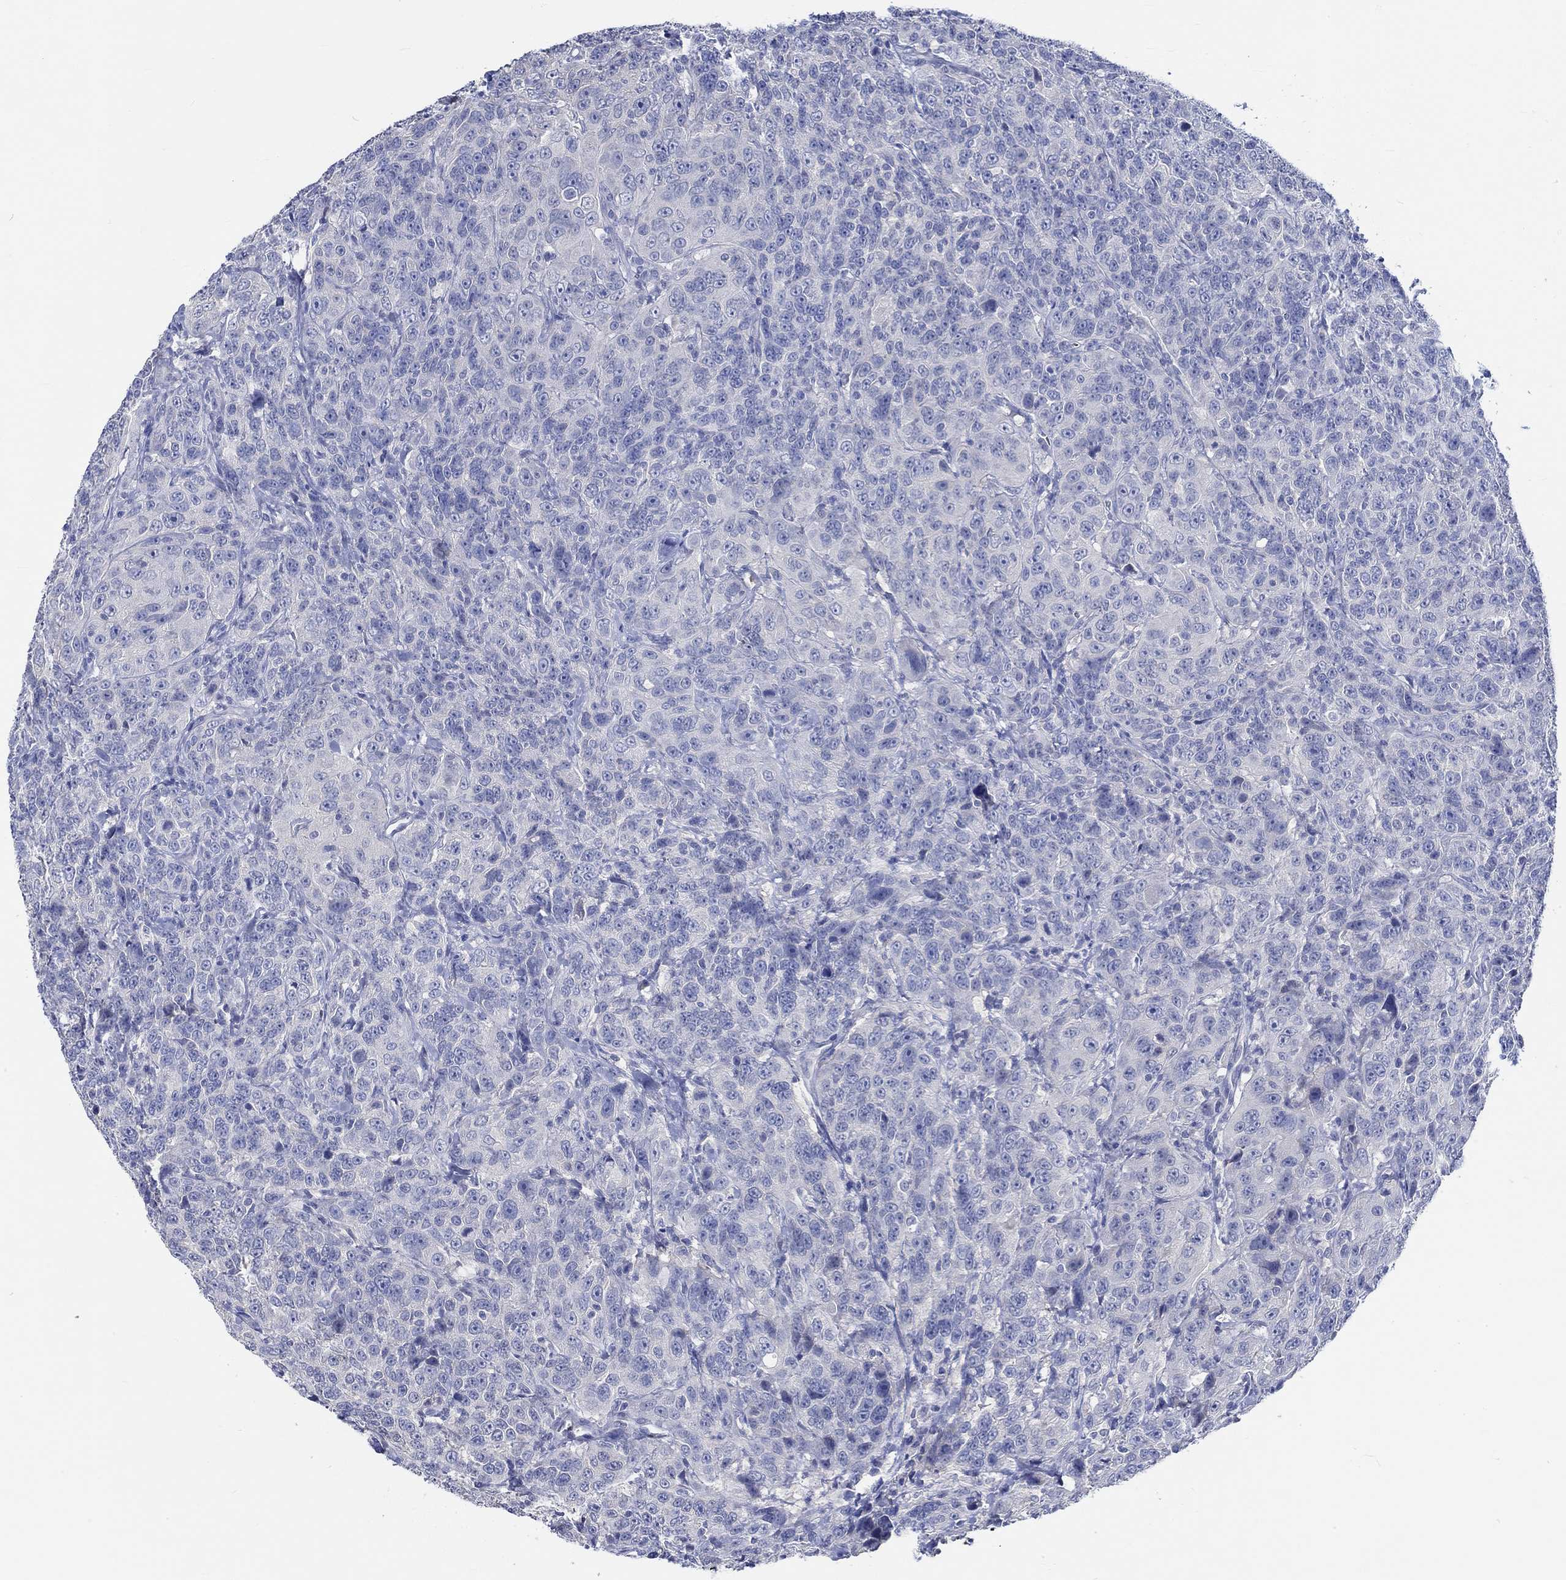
{"staining": {"intensity": "negative", "quantity": "none", "location": "none"}, "tissue": "urothelial cancer", "cell_type": "Tumor cells", "image_type": "cancer", "snomed": [{"axis": "morphology", "description": "Urothelial carcinoma, NOS"}, {"axis": "morphology", "description": "Urothelial carcinoma, High grade"}, {"axis": "topography", "description": "Urinary bladder"}], "caption": "The immunohistochemistry histopathology image has no significant positivity in tumor cells of urothelial cancer tissue.", "gene": "KCNA1", "patient": {"sex": "female", "age": 73}}